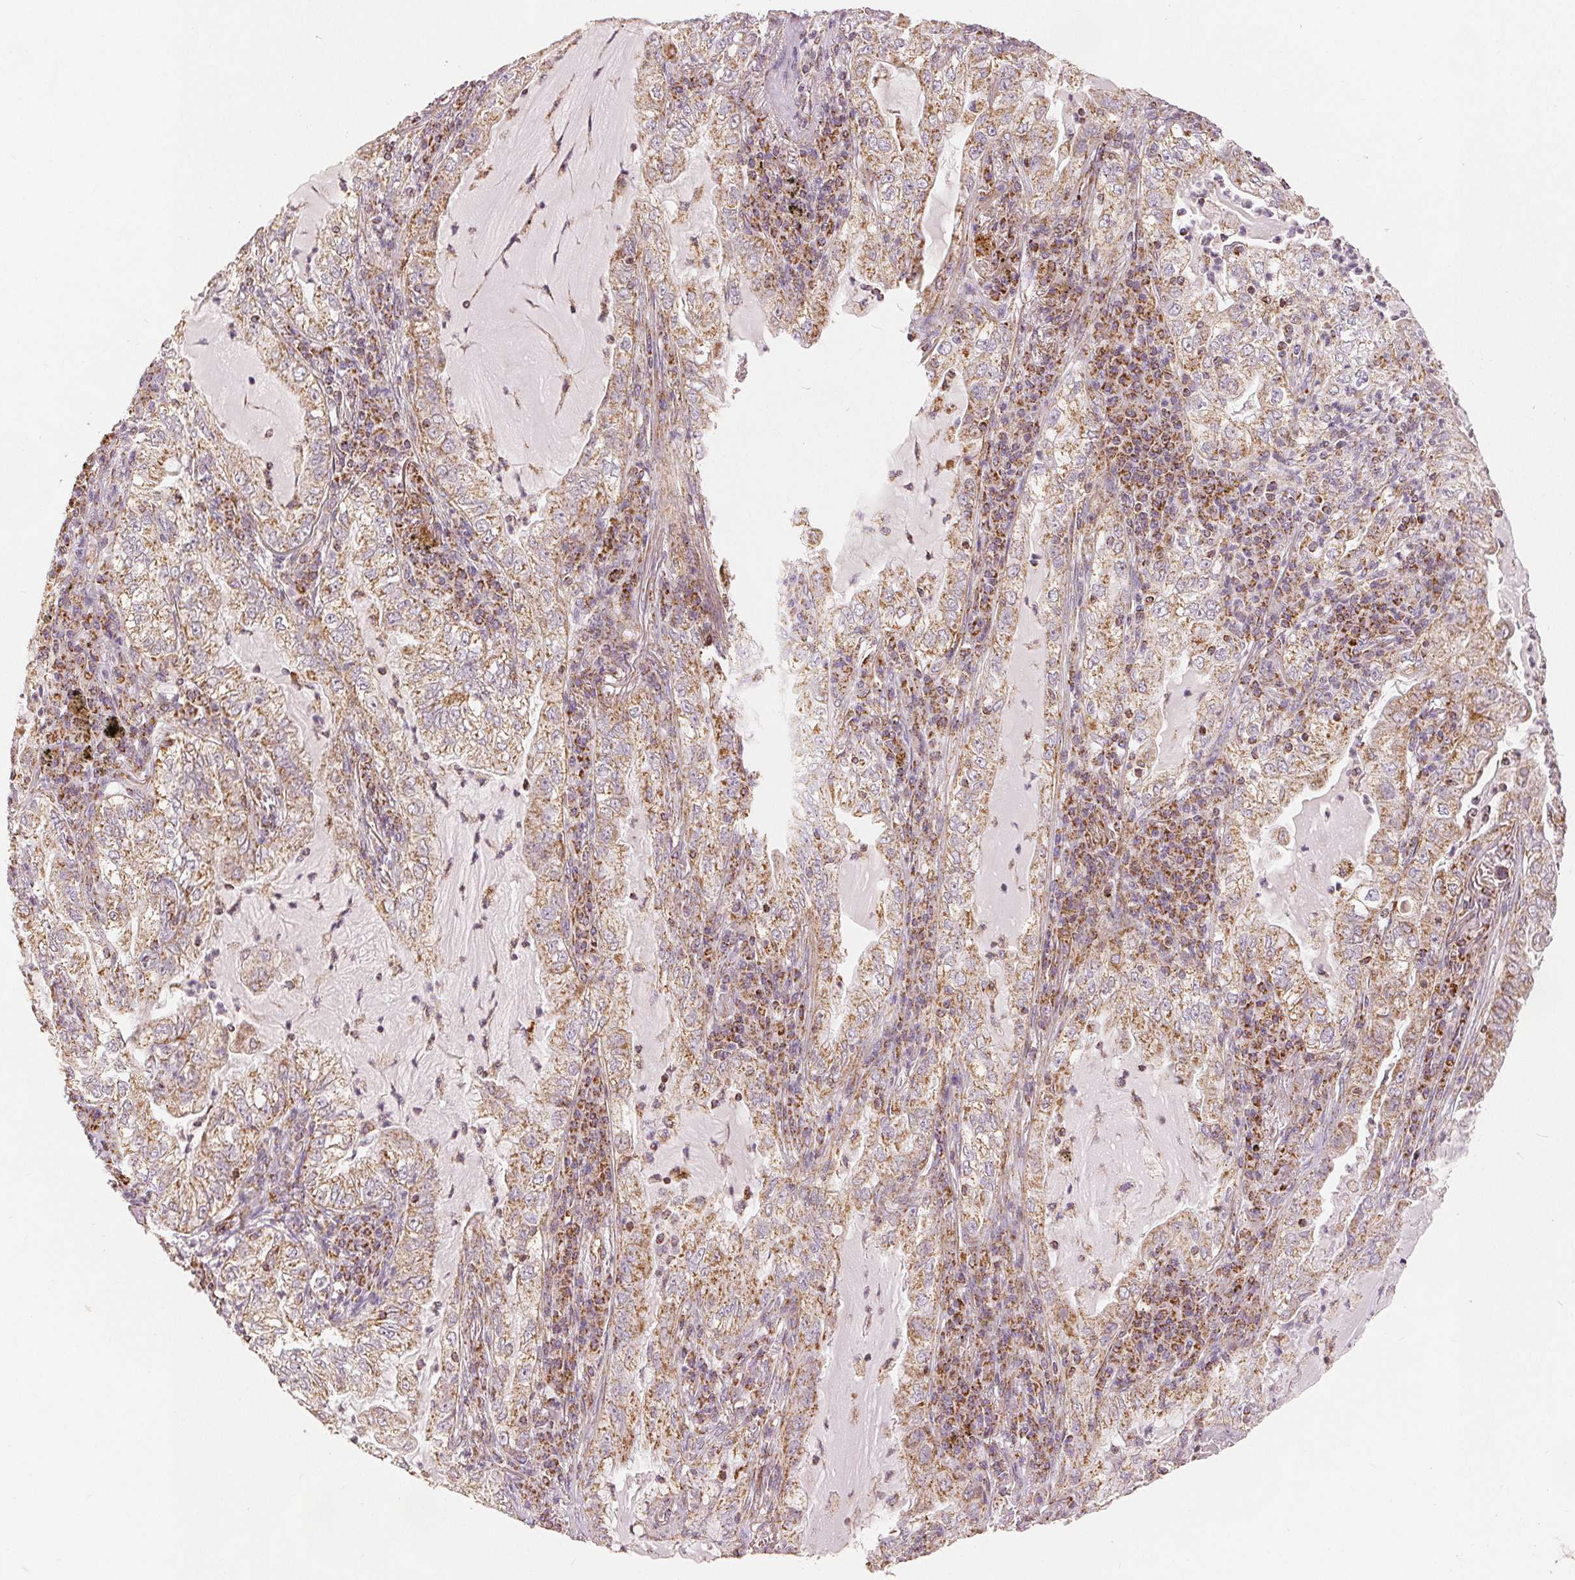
{"staining": {"intensity": "moderate", "quantity": ">75%", "location": "cytoplasmic/membranous"}, "tissue": "lung cancer", "cell_type": "Tumor cells", "image_type": "cancer", "snomed": [{"axis": "morphology", "description": "Adenocarcinoma, NOS"}, {"axis": "topography", "description": "Lung"}], "caption": "Tumor cells demonstrate medium levels of moderate cytoplasmic/membranous staining in about >75% of cells in human lung adenocarcinoma.", "gene": "SDHB", "patient": {"sex": "female", "age": 73}}